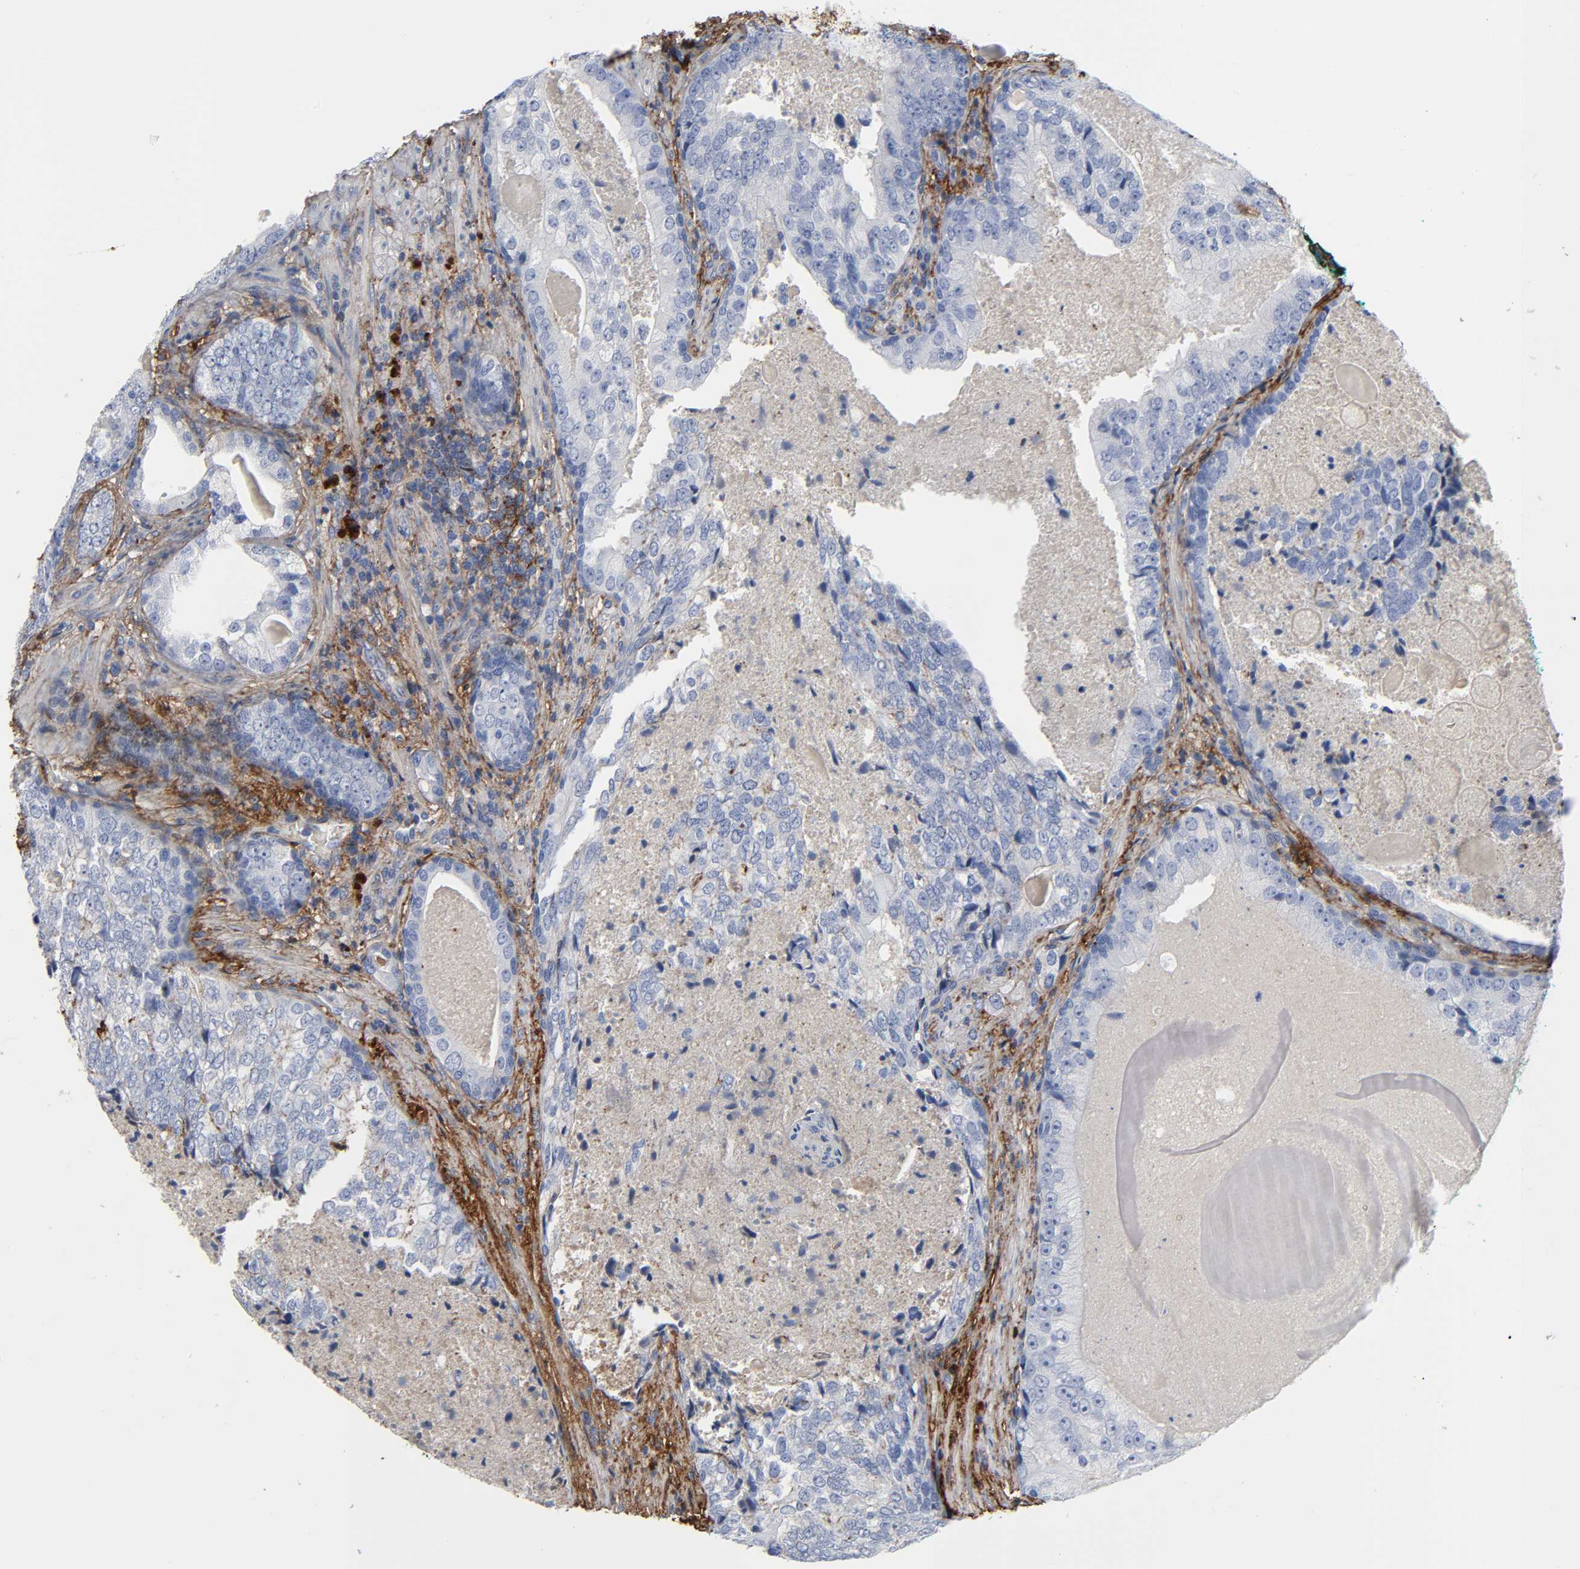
{"staining": {"intensity": "negative", "quantity": "none", "location": "none"}, "tissue": "prostate cancer", "cell_type": "Tumor cells", "image_type": "cancer", "snomed": [{"axis": "morphology", "description": "Adenocarcinoma, High grade"}, {"axis": "topography", "description": "Prostate"}], "caption": "Tumor cells show no significant protein positivity in prostate cancer (high-grade adenocarcinoma). The staining was performed using DAB to visualize the protein expression in brown, while the nuclei were stained in blue with hematoxylin (Magnification: 20x).", "gene": "FBLN1", "patient": {"sex": "male", "age": 66}}